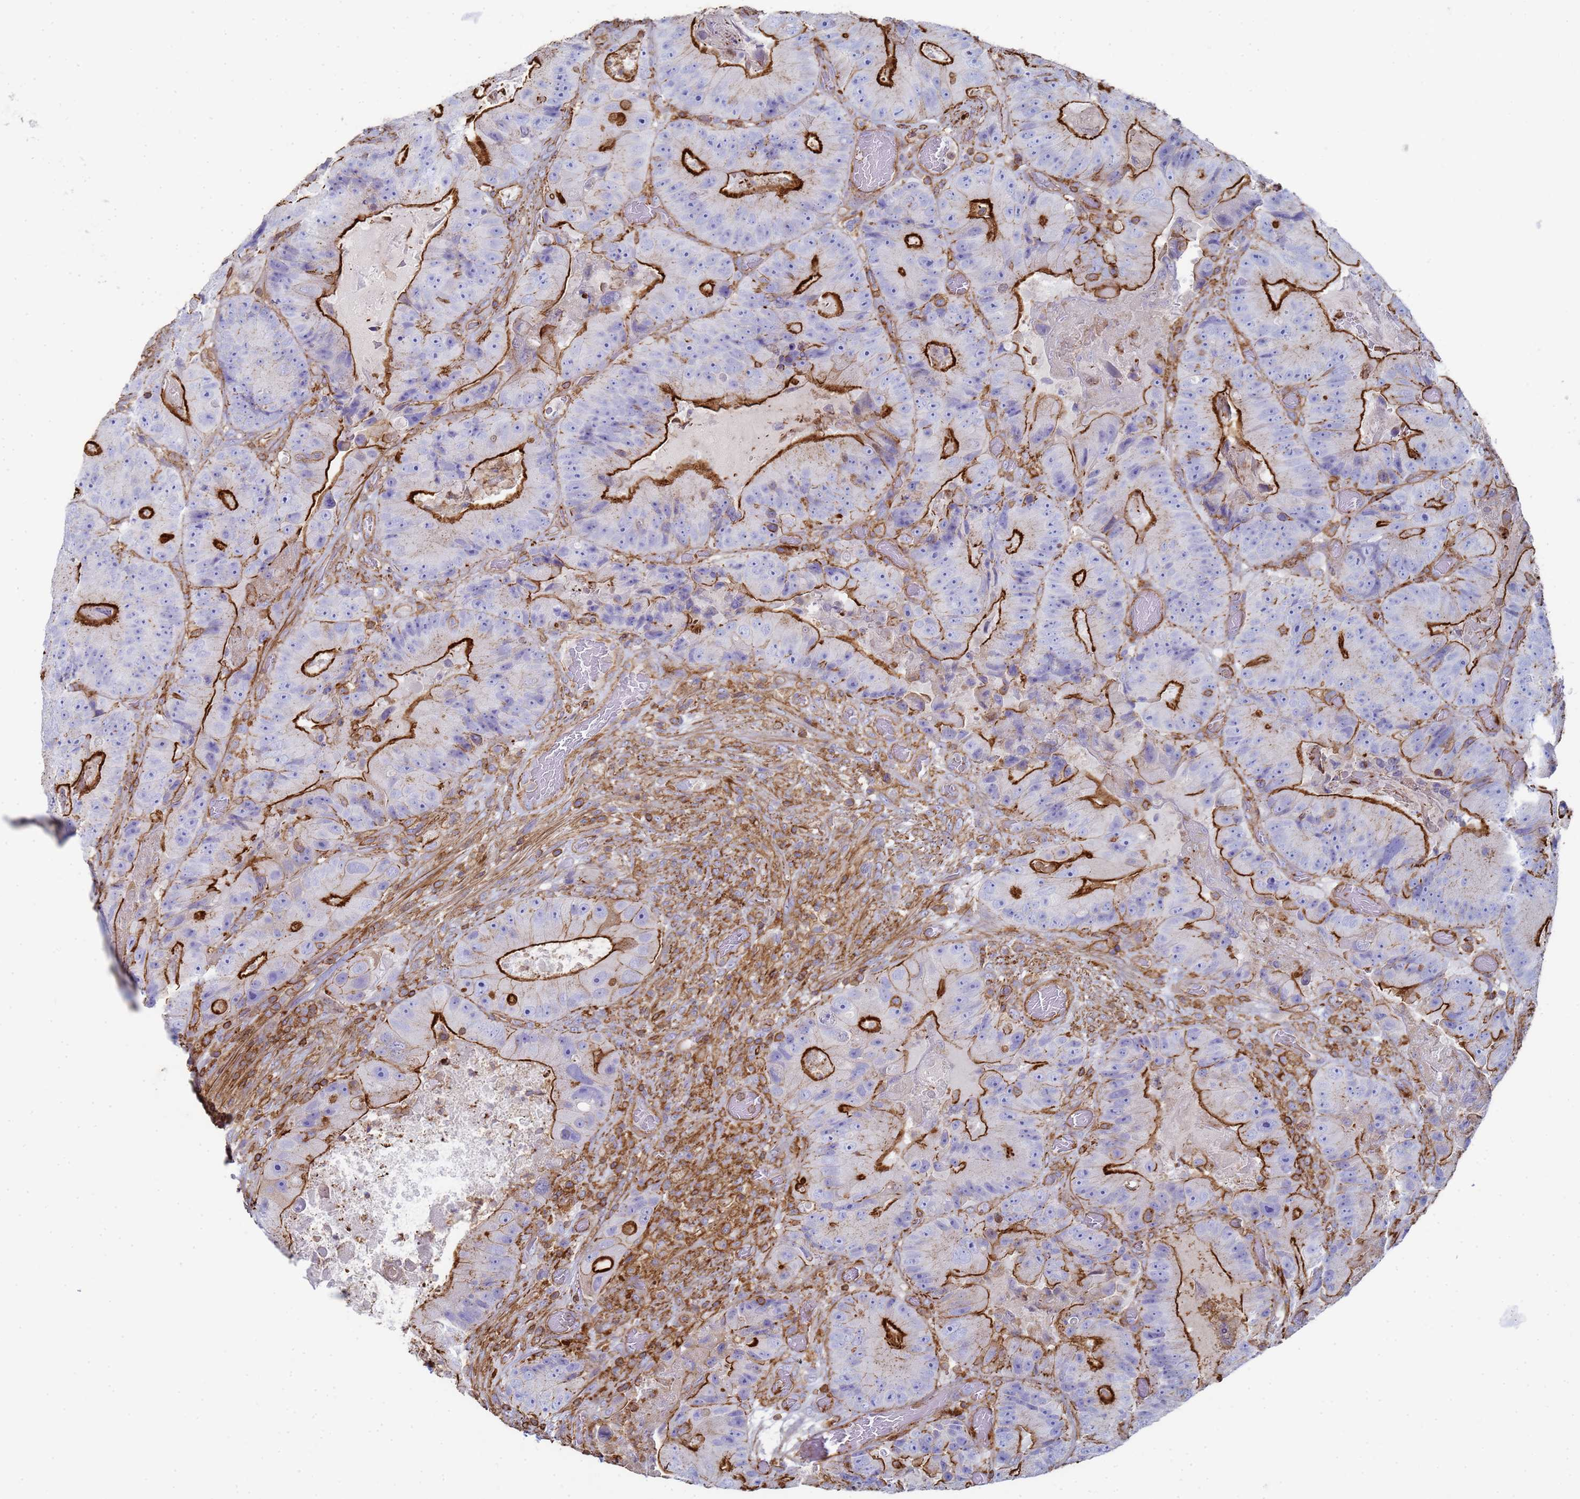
{"staining": {"intensity": "strong", "quantity": "25%-75%", "location": "cytoplasmic/membranous"}, "tissue": "colorectal cancer", "cell_type": "Tumor cells", "image_type": "cancer", "snomed": [{"axis": "morphology", "description": "Adenocarcinoma, NOS"}, {"axis": "topography", "description": "Colon"}], "caption": "DAB (3,3'-diaminobenzidine) immunohistochemical staining of human adenocarcinoma (colorectal) demonstrates strong cytoplasmic/membranous protein positivity in approximately 25%-75% of tumor cells.", "gene": "ACTB", "patient": {"sex": "female", "age": 86}}